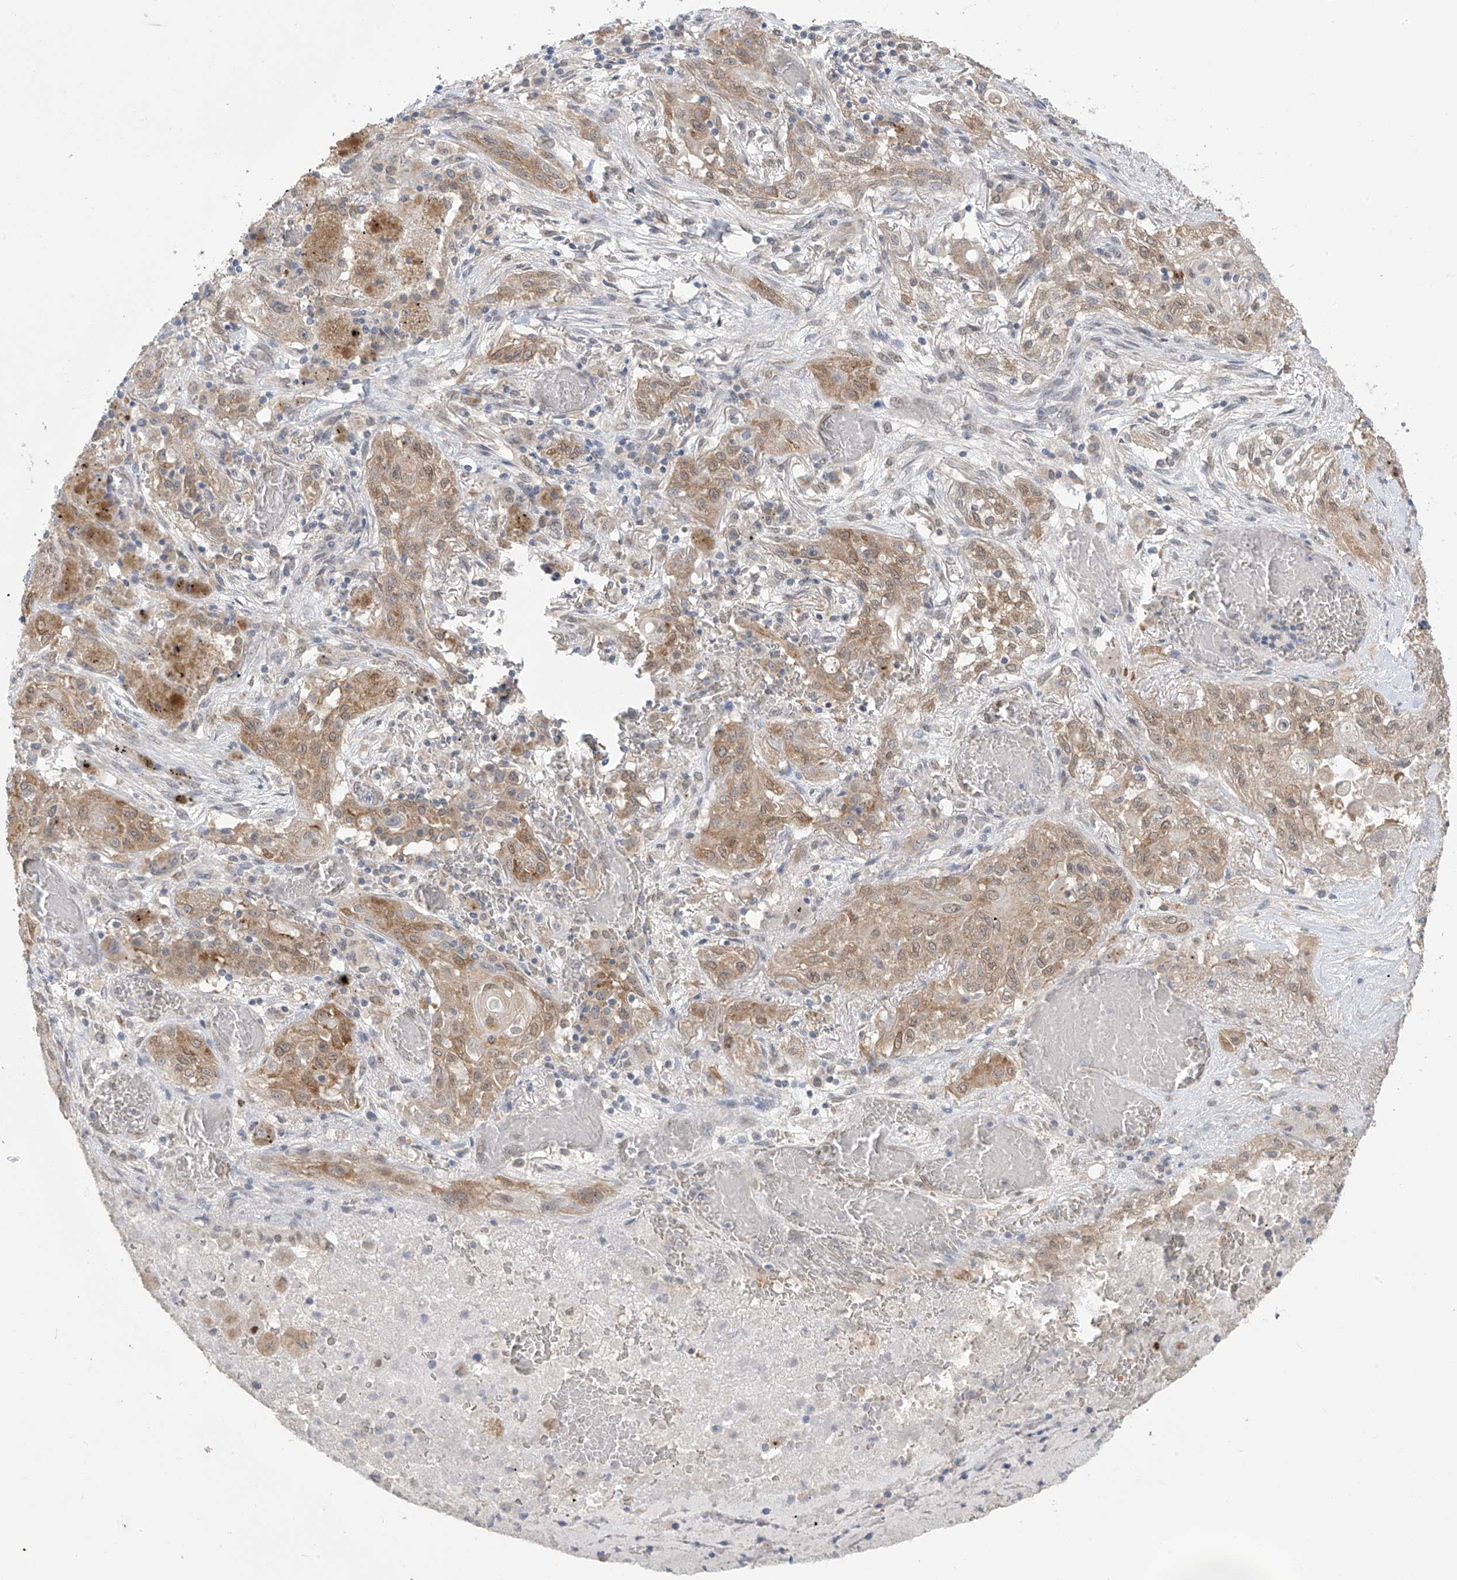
{"staining": {"intensity": "moderate", "quantity": ">75%", "location": "cytoplasmic/membranous,nuclear"}, "tissue": "lung cancer", "cell_type": "Tumor cells", "image_type": "cancer", "snomed": [{"axis": "morphology", "description": "Squamous cell carcinoma, NOS"}, {"axis": "topography", "description": "Lung"}], "caption": "Protein positivity by immunohistochemistry exhibits moderate cytoplasmic/membranous and nuclear expression in about >75% of tumor cells in lung cancer.", "gene": "KIAA1522", "patient": {"sex": "female", "age": 47}}